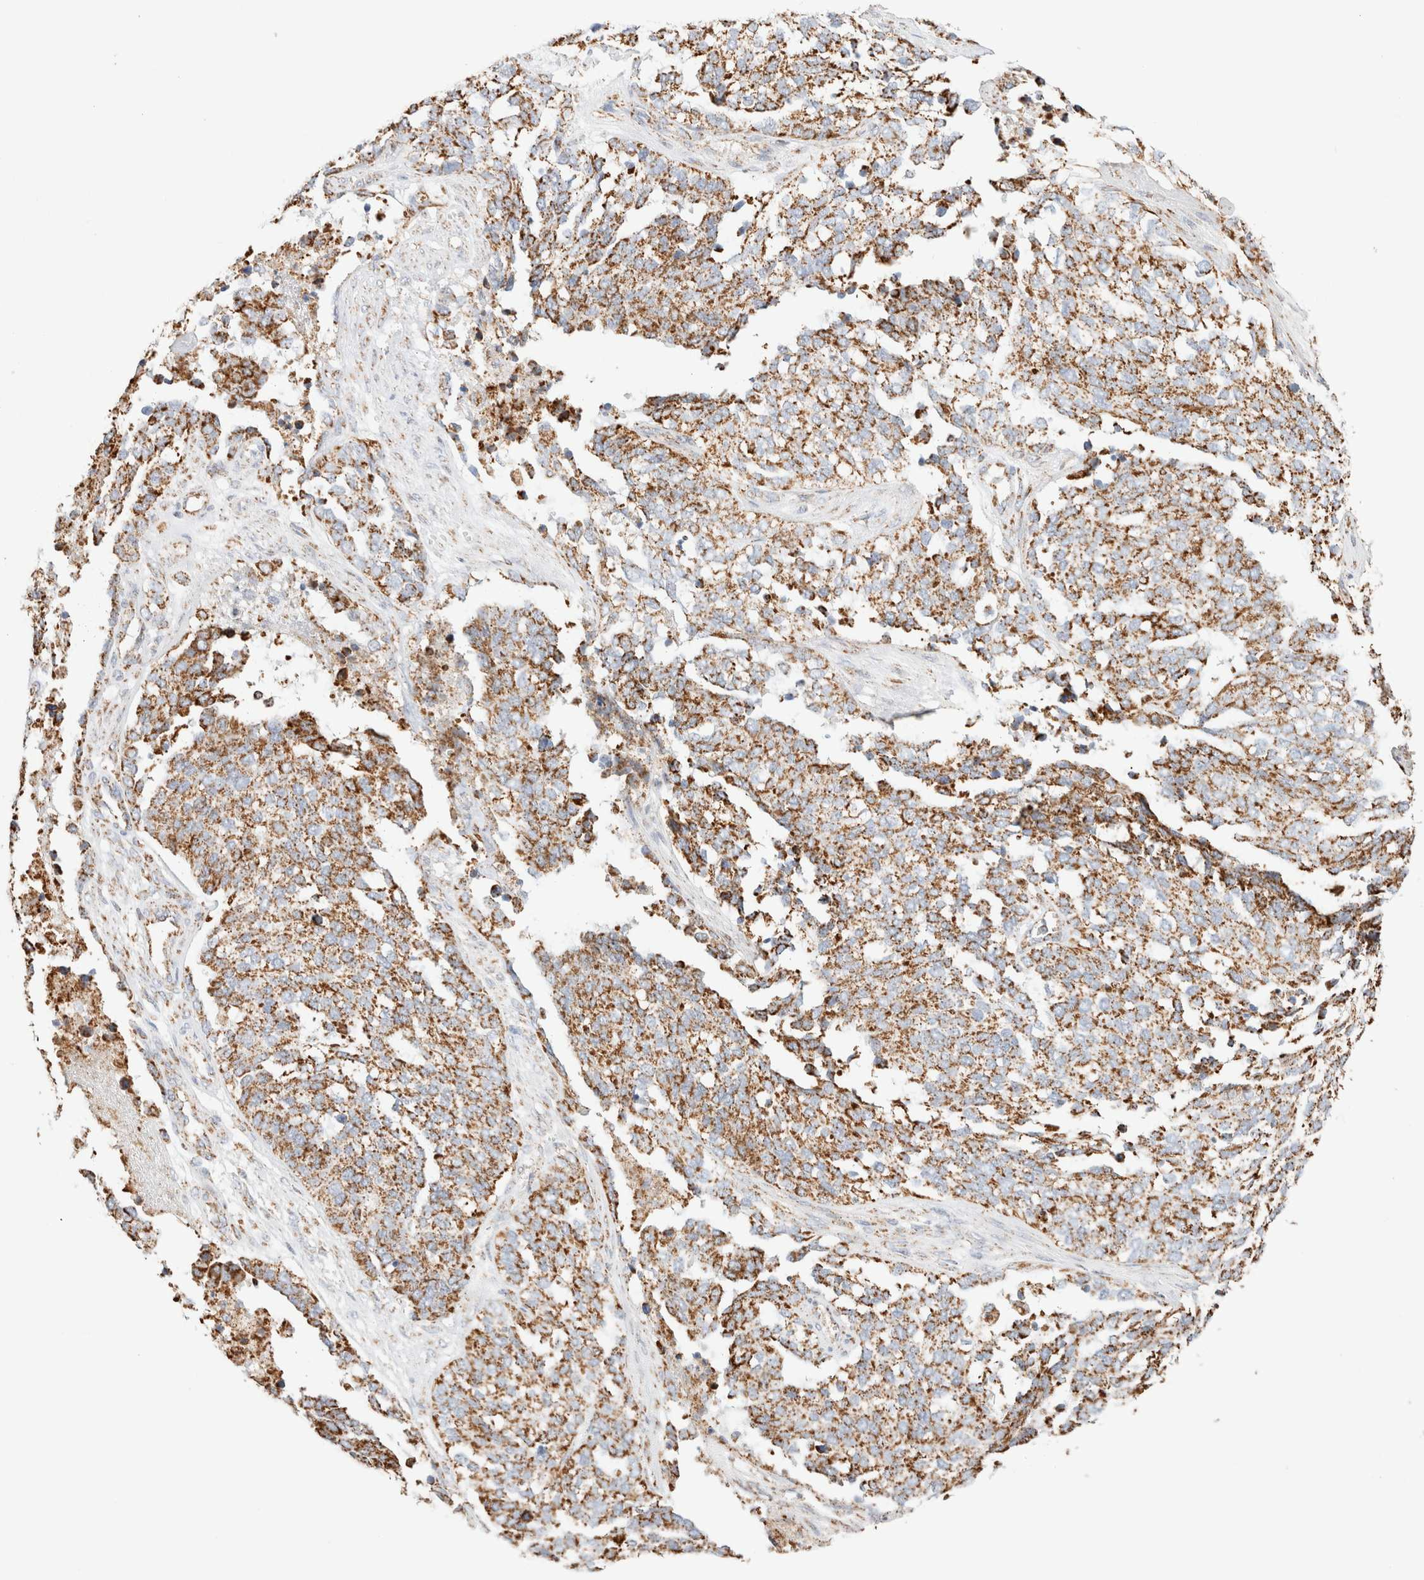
{"staining": {"intensity": "strong", "quantity": ">75%", "location": "cytoplasmic/membranous"}, "tissue": "ovarian cancer", "cell_type": "Tumor cells", "image_type": "cancer", "snomed": [{"axis": "morphology", "description": "Cystadenocarcinoma, serous, NOS"}, {"axis": "topography", "description": "Ovary"}], "caption": "This micrograph displays ovarian cancer (serous cystadenocarcinoma) stained with immunohistochemistry (IHC) to label a protein in brown. The cytoplasmic/membranous of tumor cells show strong positivity for the protein. Nuclei are counter-stained blue.", "gene": "PHB2", "patient": {"sex": "female", "age": 44}}